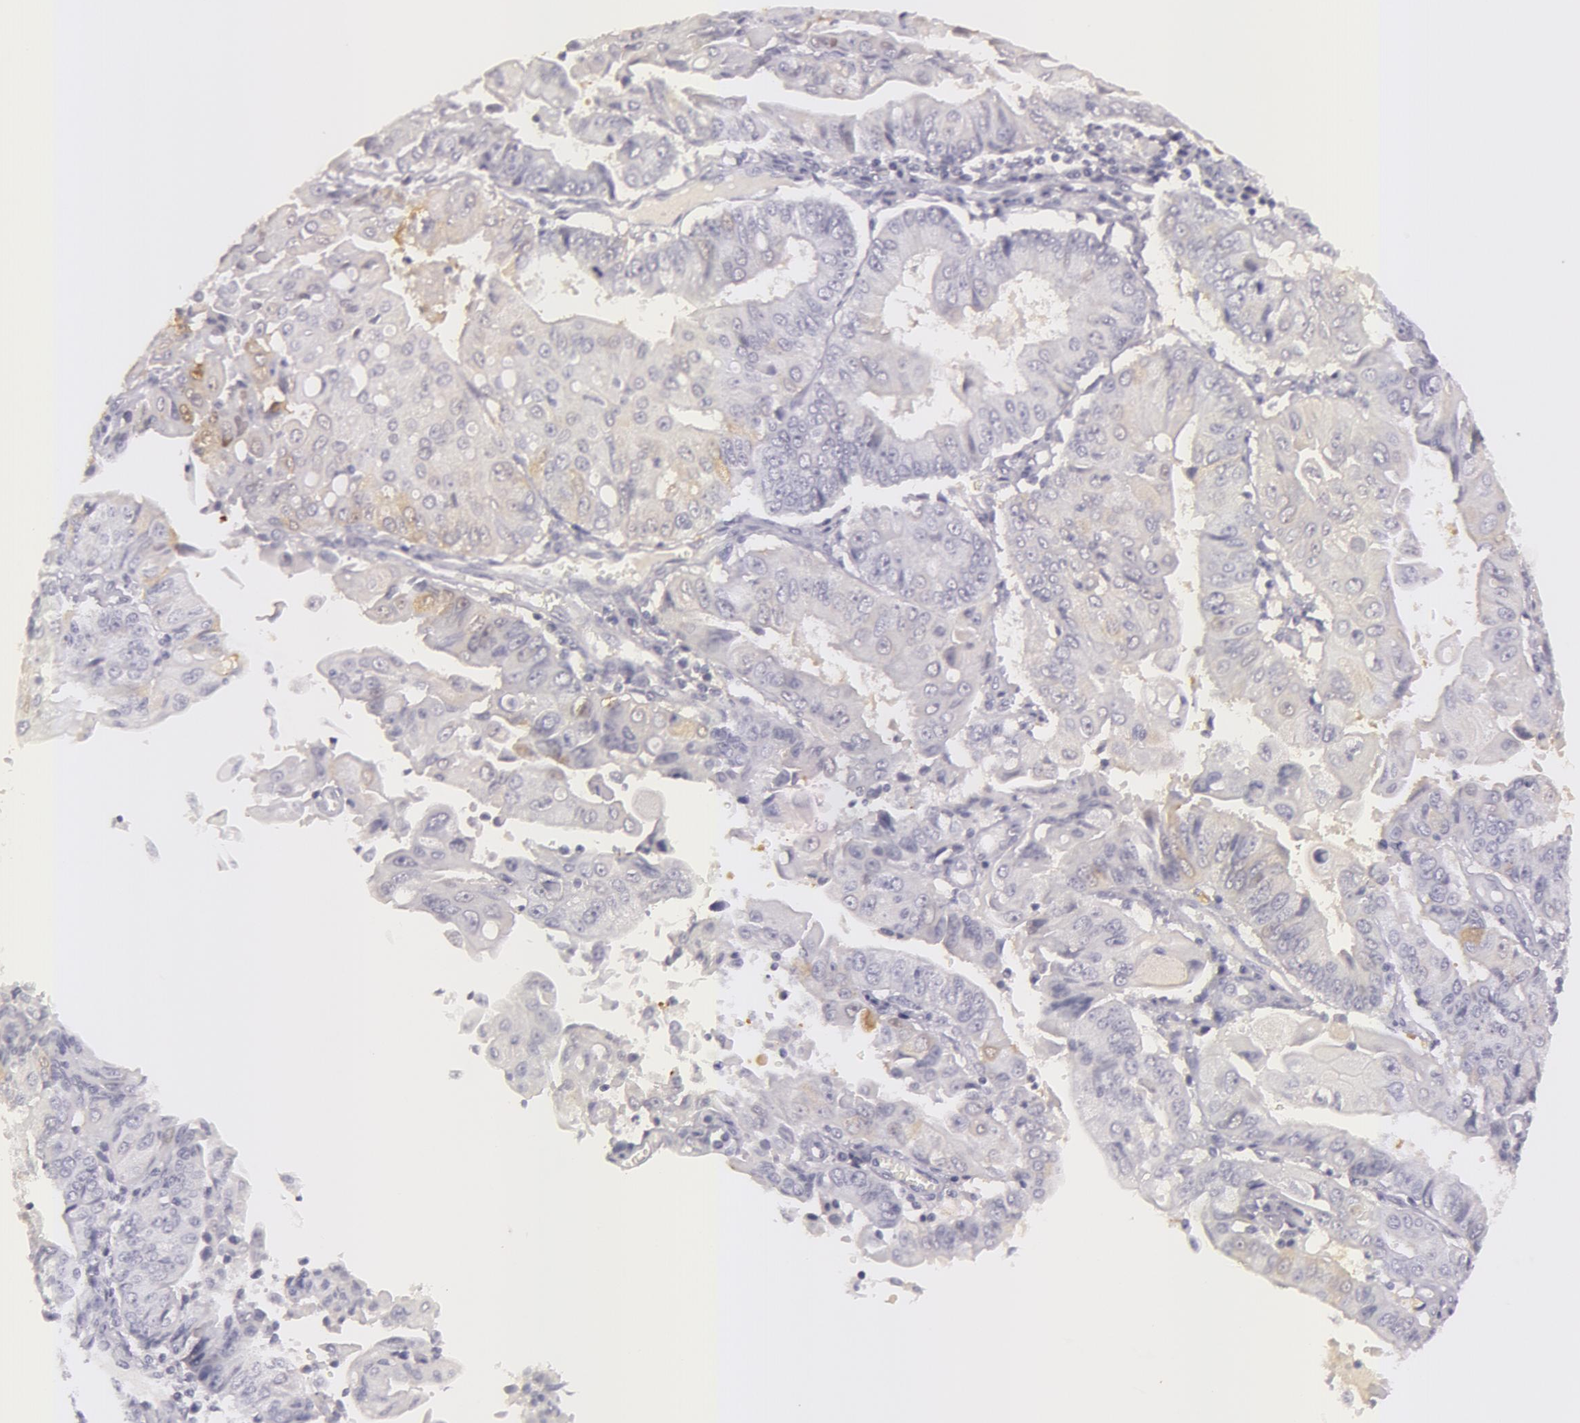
{"staining": {"intensity": "weak", "quantity": "<25%", "location": "cytoplasmic/membranous"}, "tissue": "endometrial cancer", "cell_type": "Tumor cells", "image_type": "cancer", "snomed": [{"axis": "morphology", "description": "Adenocarcinoma, NOS"}, {"axis": "topography", "description": "Endometrium"}], "caption": "There is no significant staining in tumor cells of endometrial cancer. (Brightfield microscopy of DAB (3,3'-diaminobenzidine) immunohistochemistry (IHC) at high magnification).", "gene": "CKB", "patient": {"sex": "female", "age": 75}}